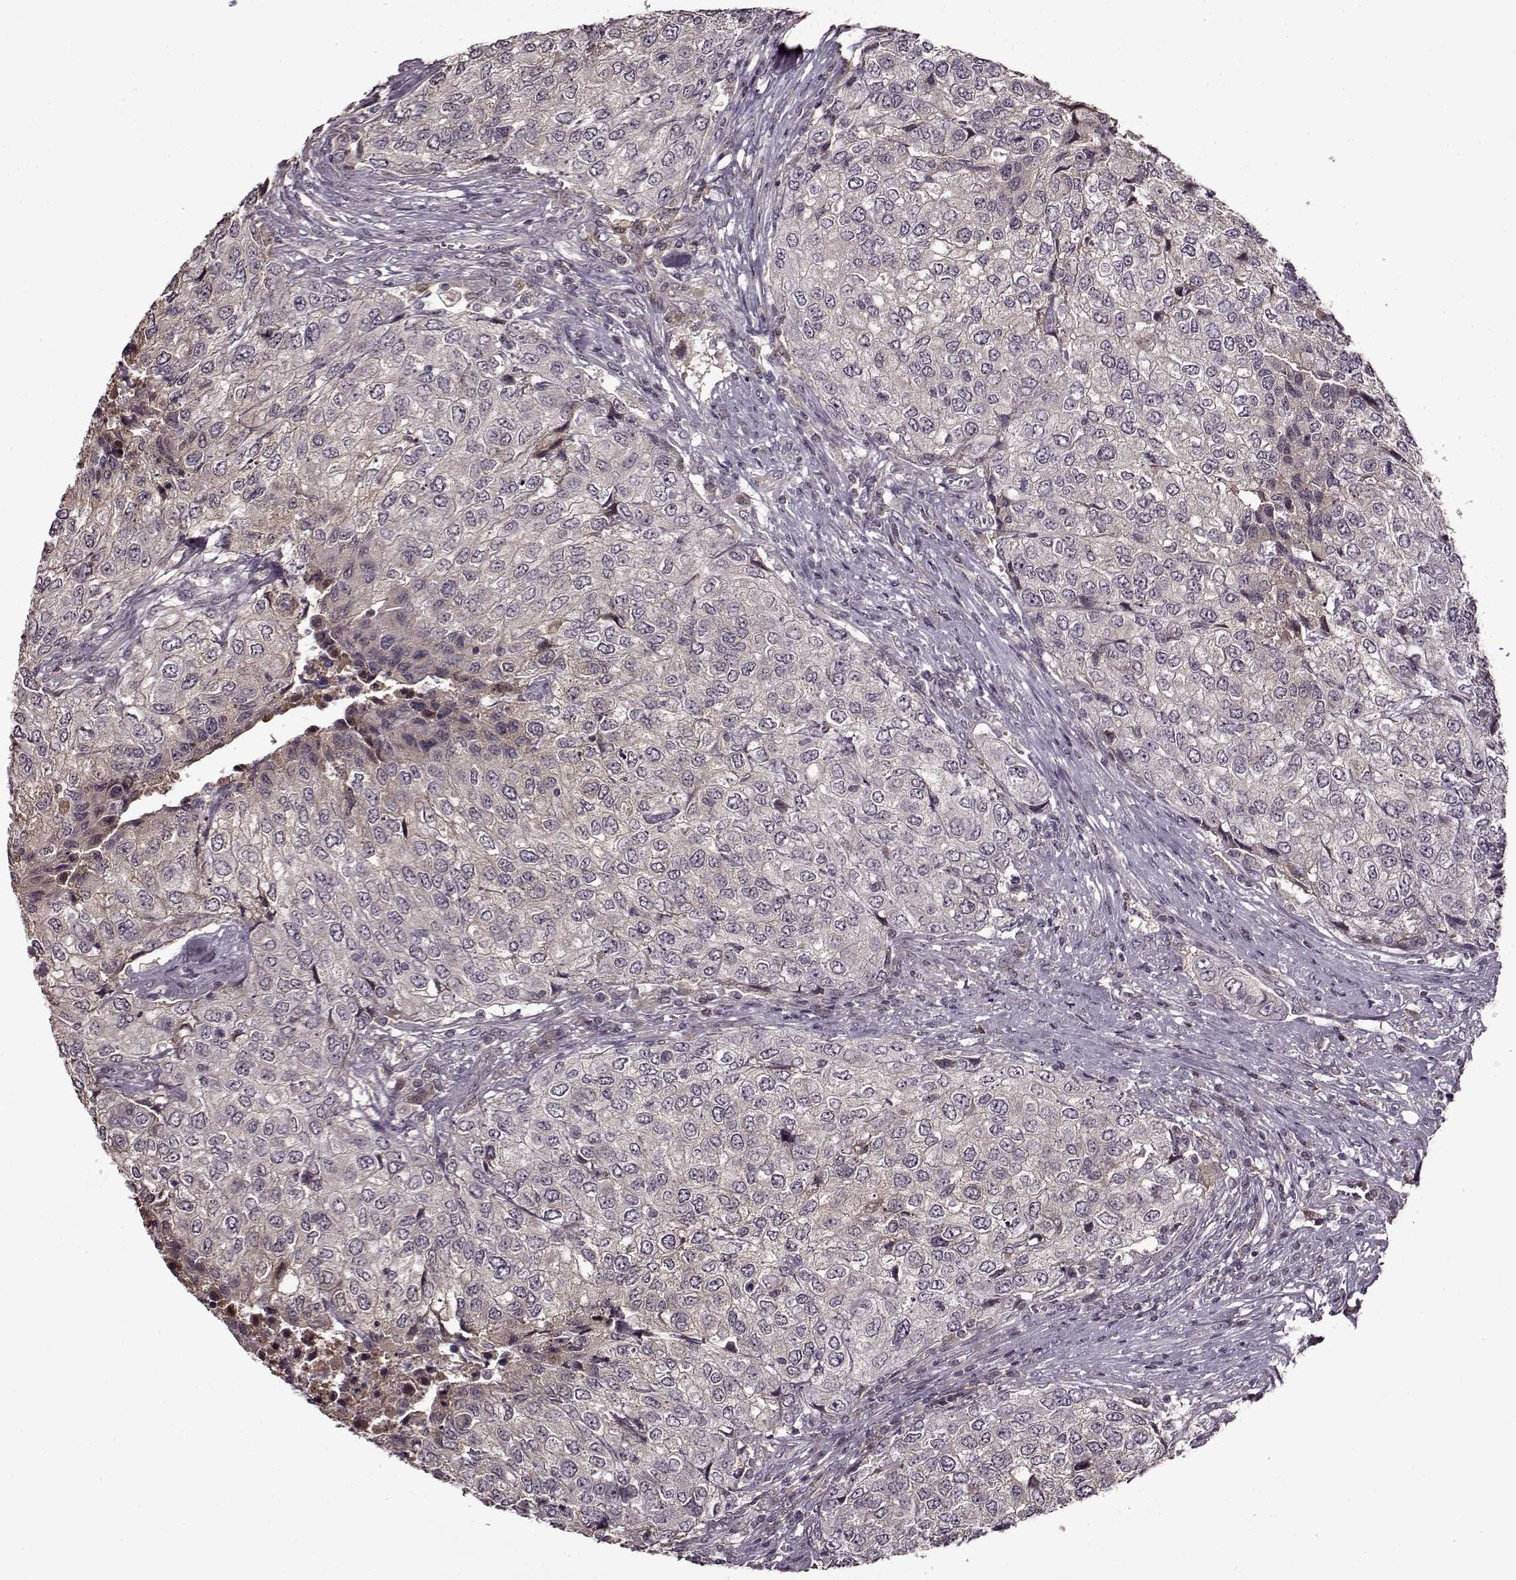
{"staining": {"intensity": "negative", "quantity": "none", "location": "none"}, "tissue": "urothelial cancer", "cell_type": "Tumor cells", "image_type": "cancer", "snomed": [{"axis": "morphology", "description": "Urothelial carcinoma, High grade"}, {"axis": "topography", "description": "Urinary bladder"}], "caption": "This is an IHC micrograph of human urothelial cancer. There is no expression in tumor cells.", "gene": "MAIP1", "patient": {"sex": "female", "age": 78}}